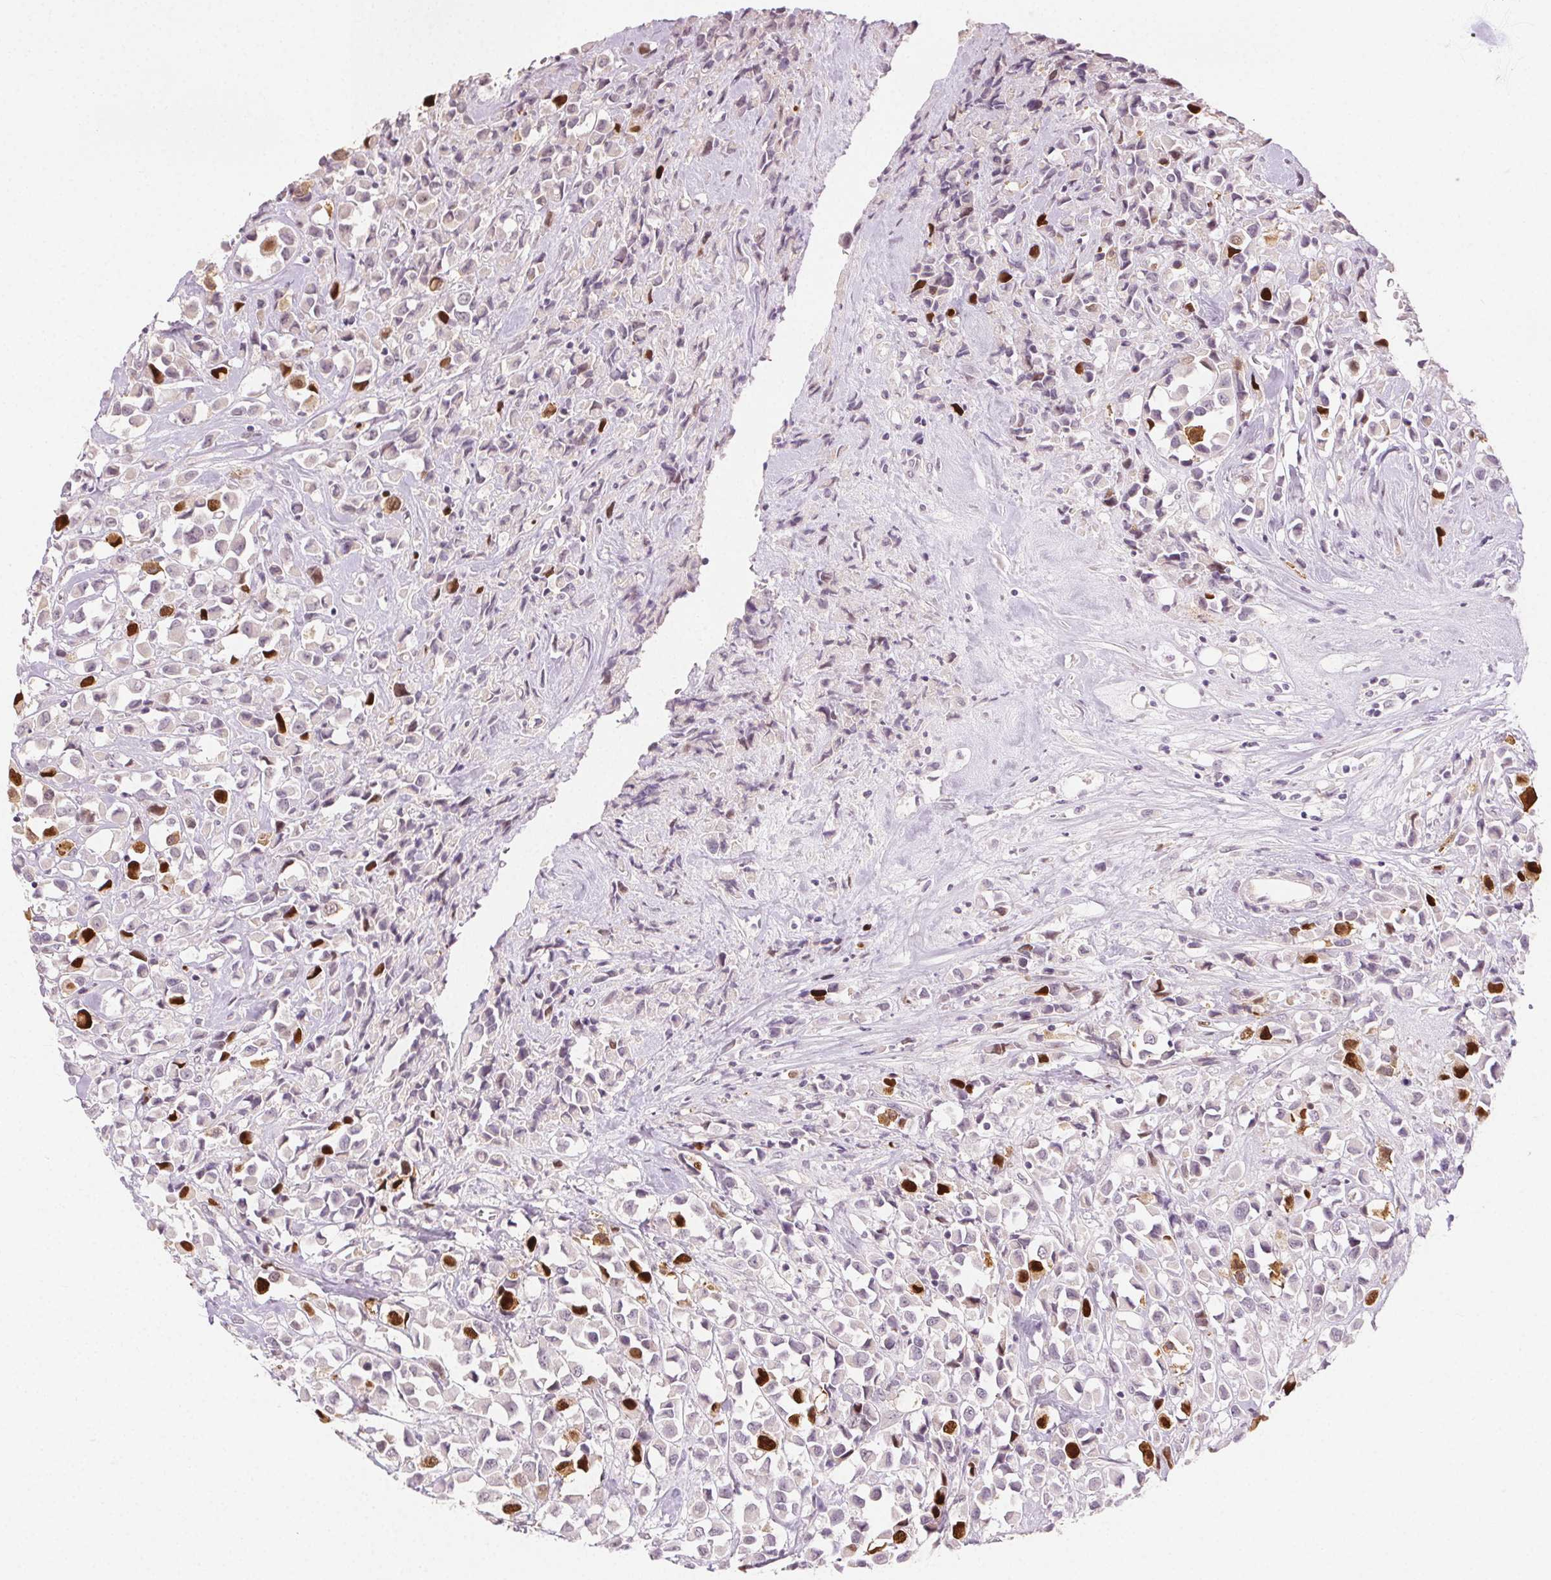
{"staining": {"intensity": "strong", "quantity": "<25%", "location": "nuclear"}, "tissue": "breast cancer", "cell_type": "Tumor cells", "image_type": "cancer", "snomed": [{"axis": "morphology", "description": "Duct carcinoma"}, {"axis": "topography", "description": "Breast"}], "caption": "A brown stain highlights strong nuclear expression of a protein in breast invasive ductal carcinoma tumor cells.", "gene": "ANLN", "patient": {"sex": "female", "age": 61}}